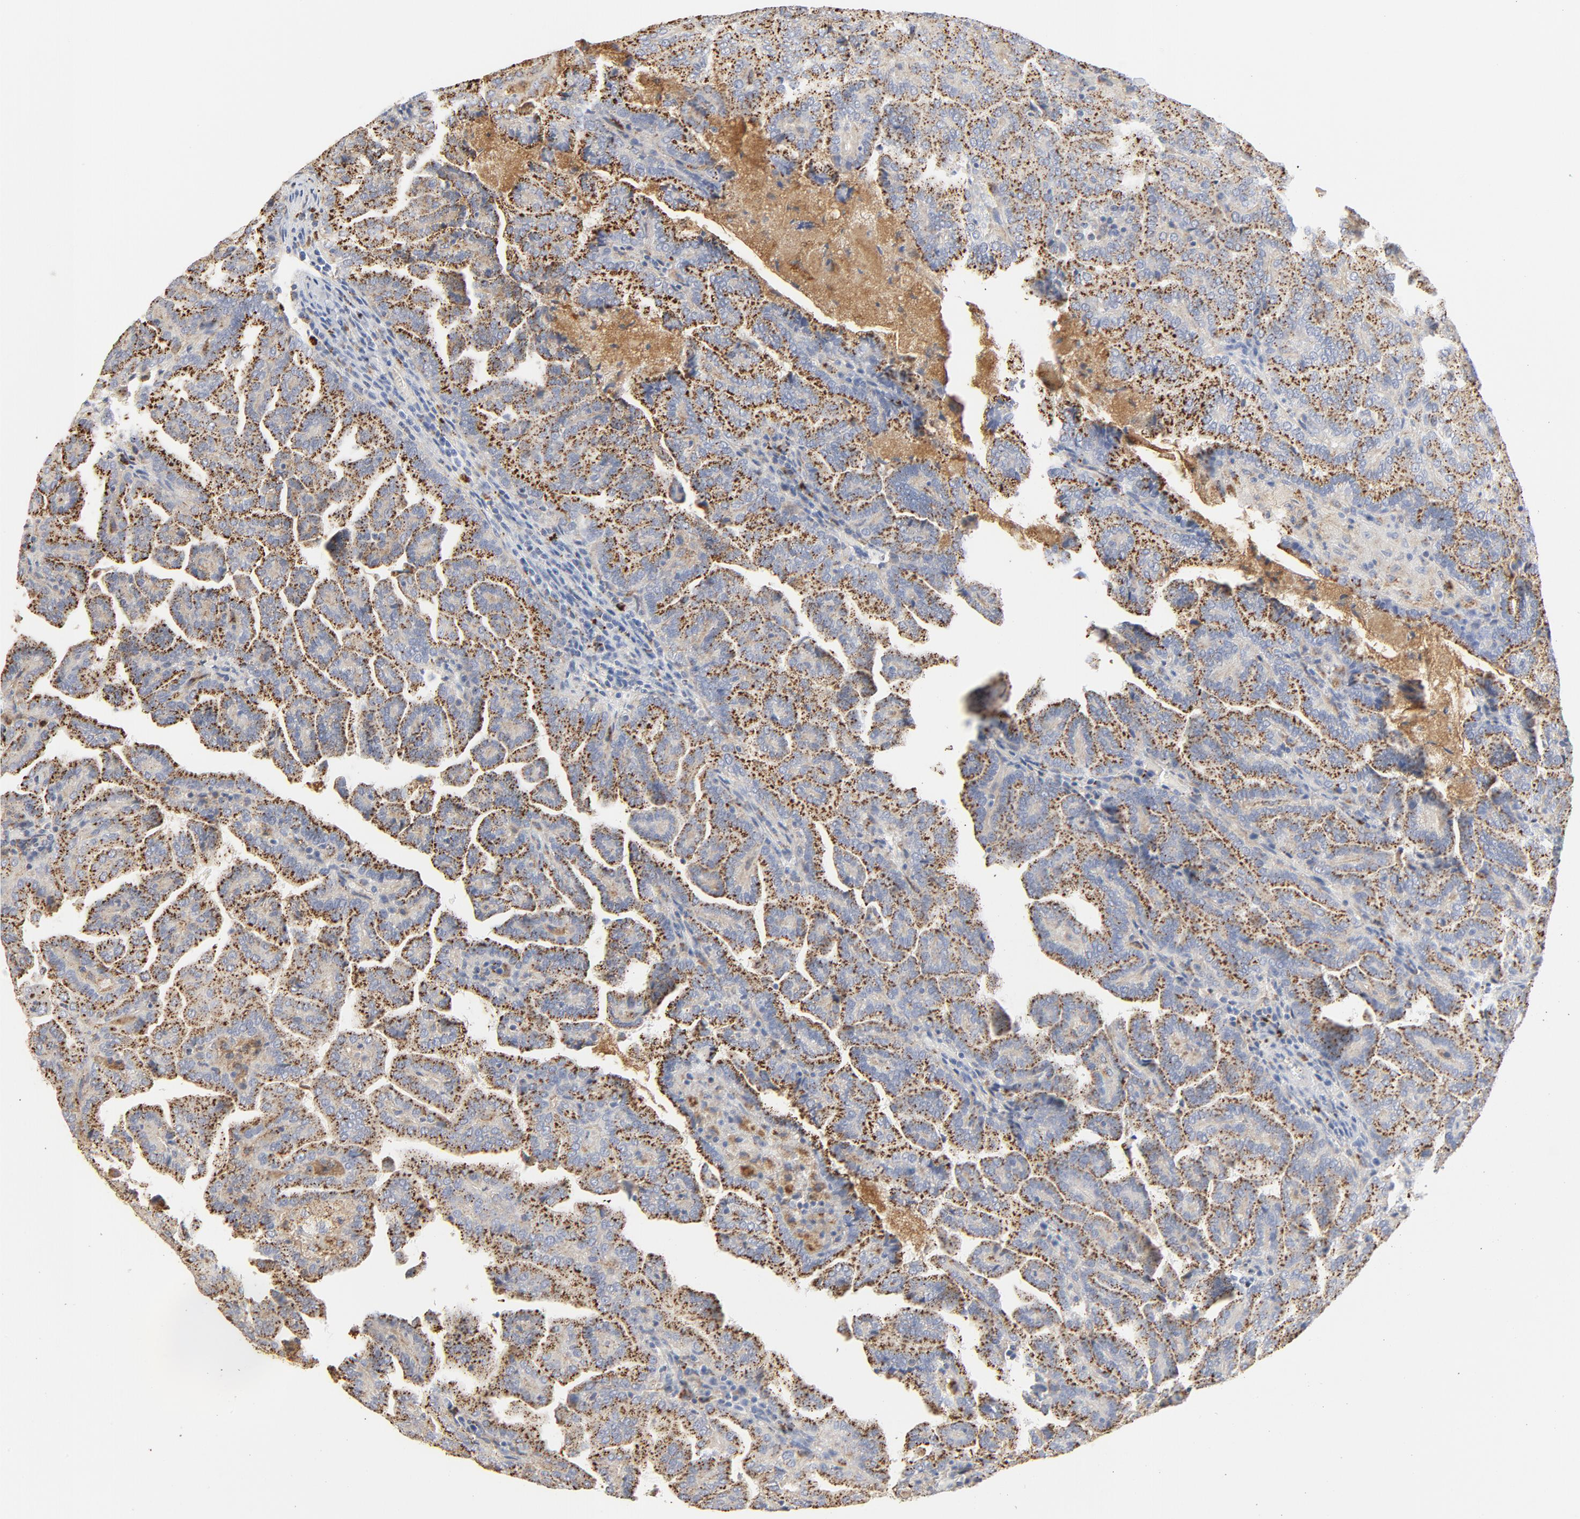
{"staining": {"intensity": "strong", "quantity": ">75%", "location": "cytoplasmic/membranous"}, "tissue": "renal cancer", "cell_type": "Tumor cells", "image_type": "cancer", "snomed": [{"axis": "morphology", "description": "Adenocarcinoma, NOS"}, {"axis": "topography", "description": "Kidney"}], "caption": "A high-resolution photomicrograph shows immunohistochemistry (IHC) staining of renal adenocarcinoma, which displays strong cytoplasmic/membranous staining in about >75% of tumor cells. (DAB IHC with brightfield microscopy, high magnification).", "gene": "MAGEB17", "patient": {"sex": "male", "age": 61}}